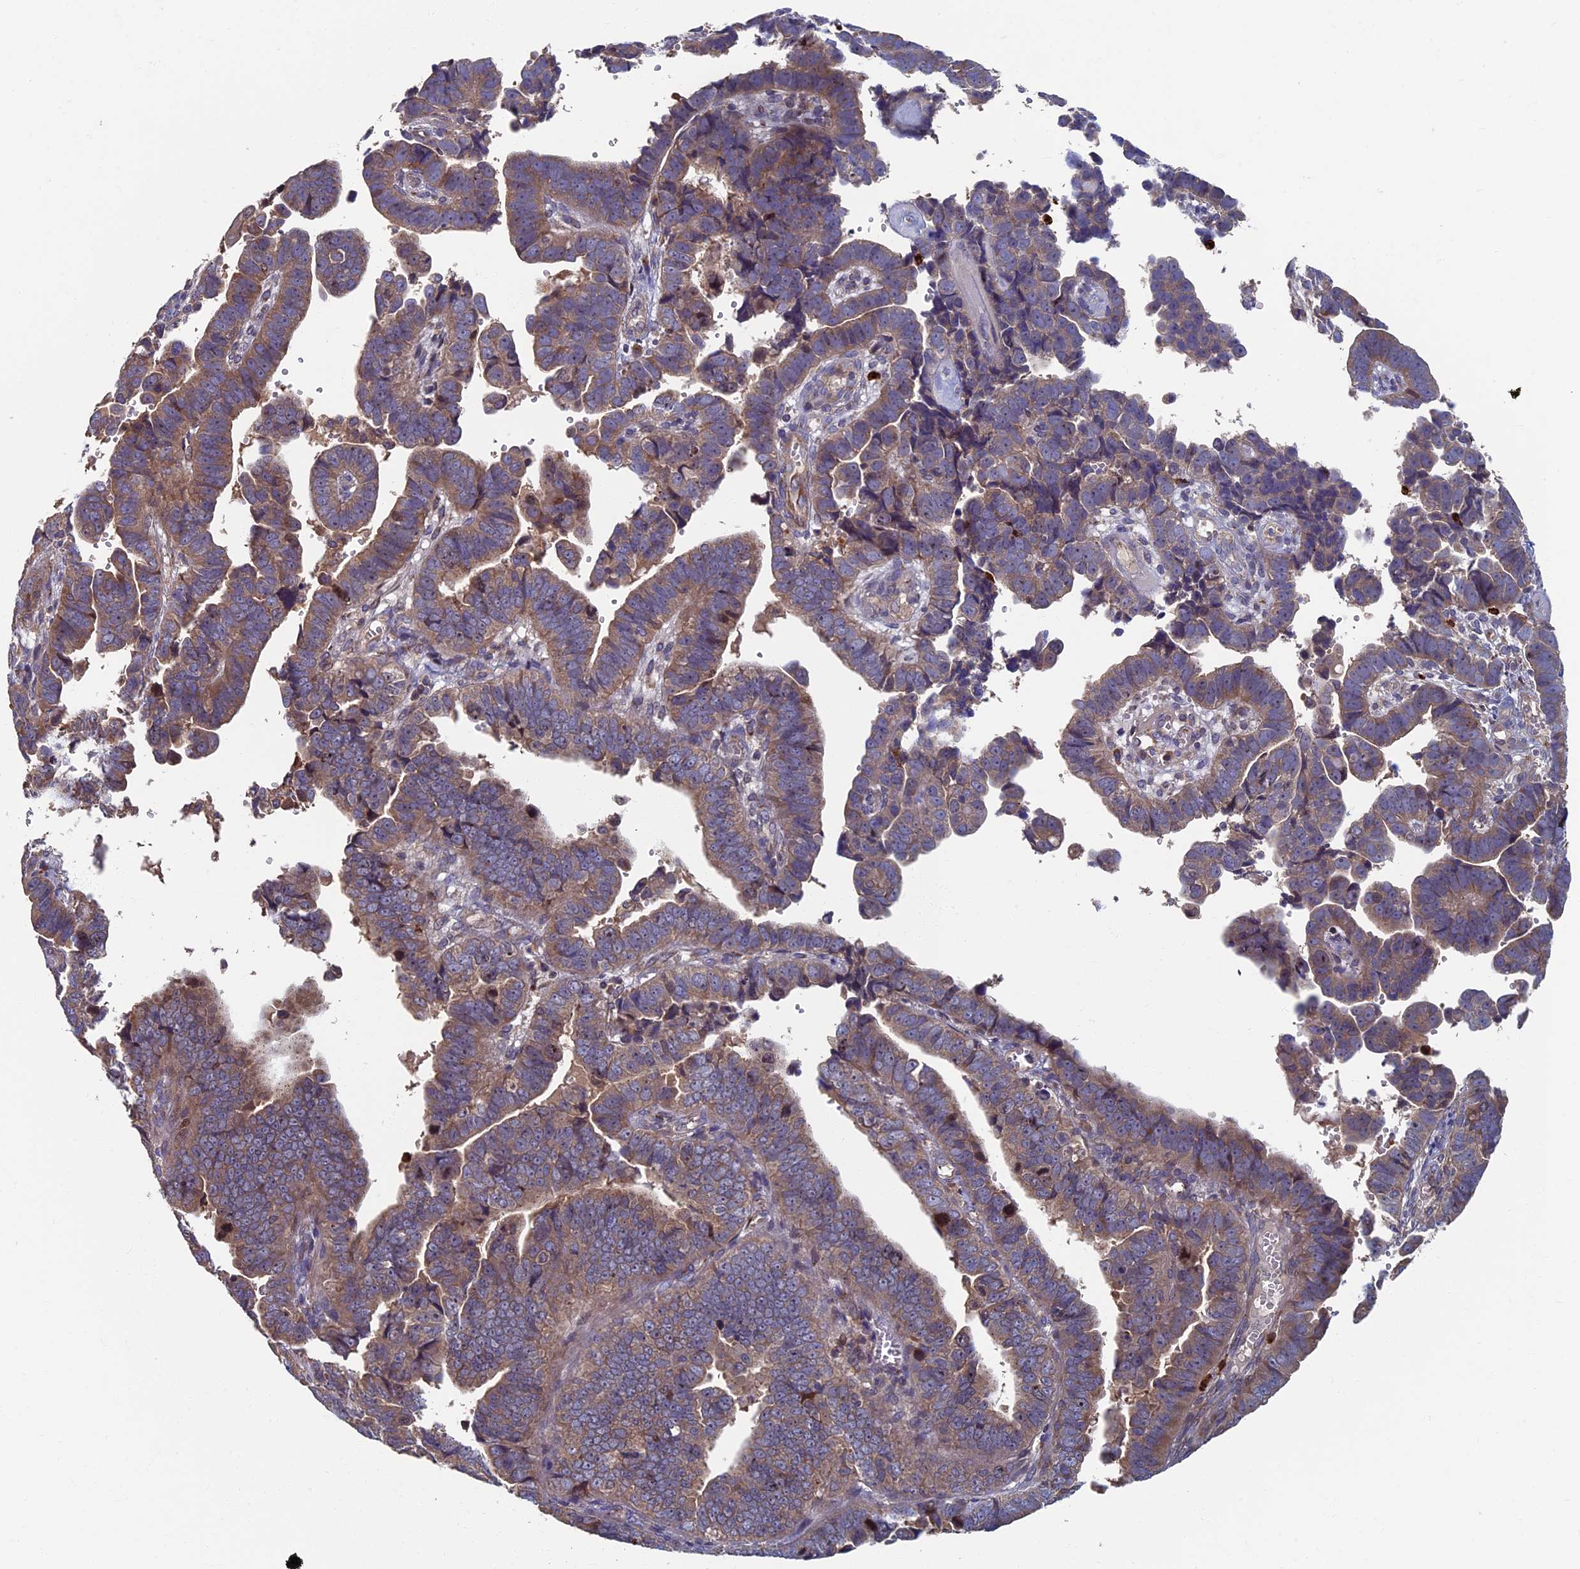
{"staining": {"intensity": "weak", "quantity": ">75%", "location": "cytoplasmic/membranous"}, "tissue": "endometrial cancer", "cell_type": "Tumor cells", "image_type": "cancer", "snomed": [{"axis": "morphology", "description": "Adenocarcinoma, NOS"}, {"axis": "topography", "description": "Endometrium"}], "caption": "Immunohistochemical staining of human endometrial cancer shows weak cytoplasmic/membranous protein staining in about >75% of tumor cells. Using DAB (brown) and hematoxylin (blue) stains, captured at high magnification using brightfield microscopy.", "gene": "TNK2", "patient": {"sex": "female", "age": 75}}